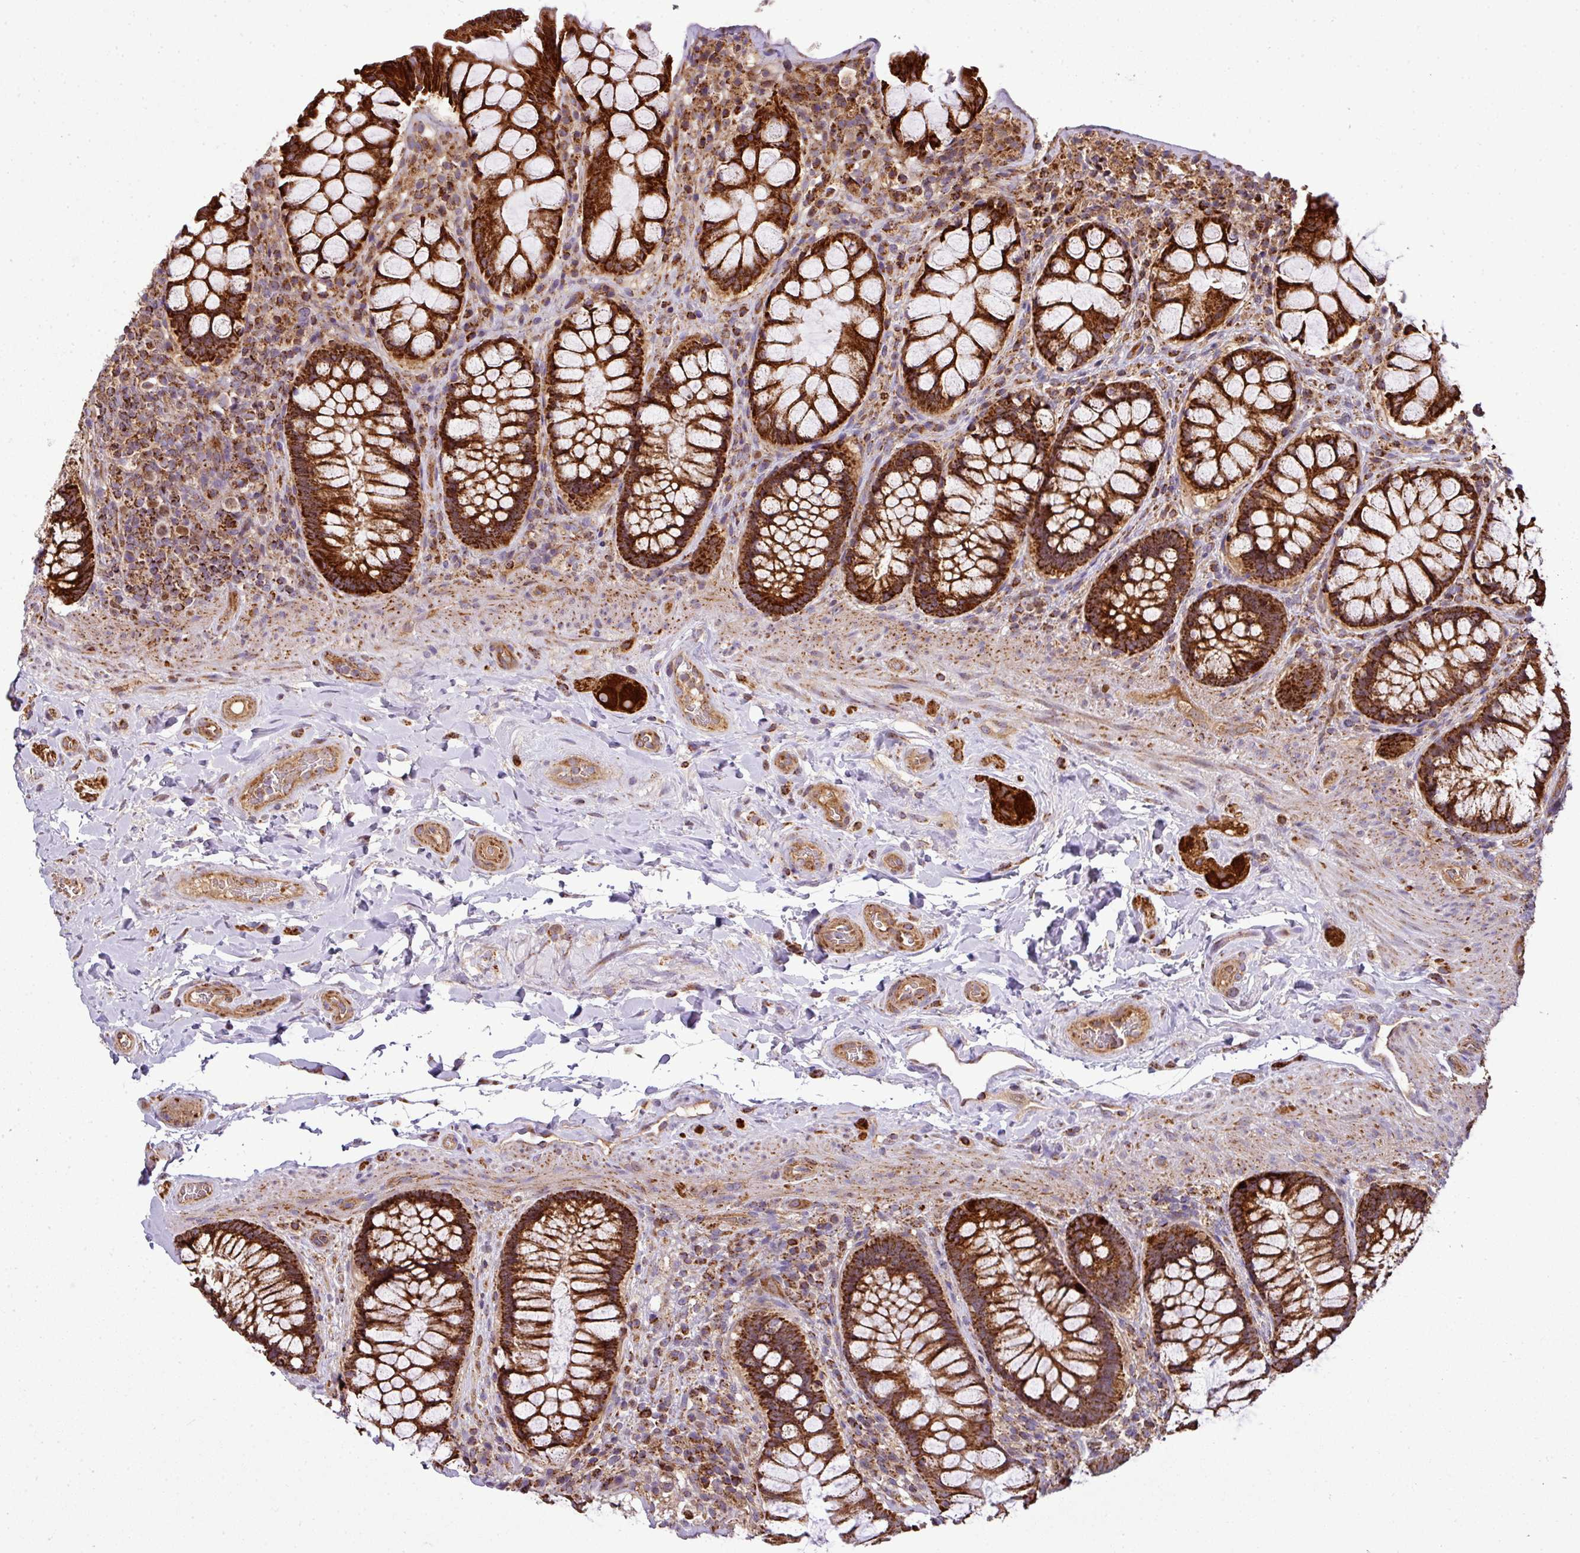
{"staining": {"intensity": "strong", "quantity": ">75%", "location": "cytoplasmic/membranous"}, "tissue": "rectum", "cell_type": "Glandular cells", "image_type": "normal", "snomed": [{"axis": "morphology", "description": "Normal tissue, NOS"}, {"axis": "topography", "description": "Rectum"}], "caption": "Protein staining exhibits strong cytoplasmic/membranous positivity in about >75% of glandular cells in unremarkable rectum. The staining was performed using DAB to visualize the protein expression in brown, while the nuclei were stained in blue with hematoxylin (Magnification: 20x).", "gene": "PRELID3B", "patient": {"sex": "female", "age": 58}}